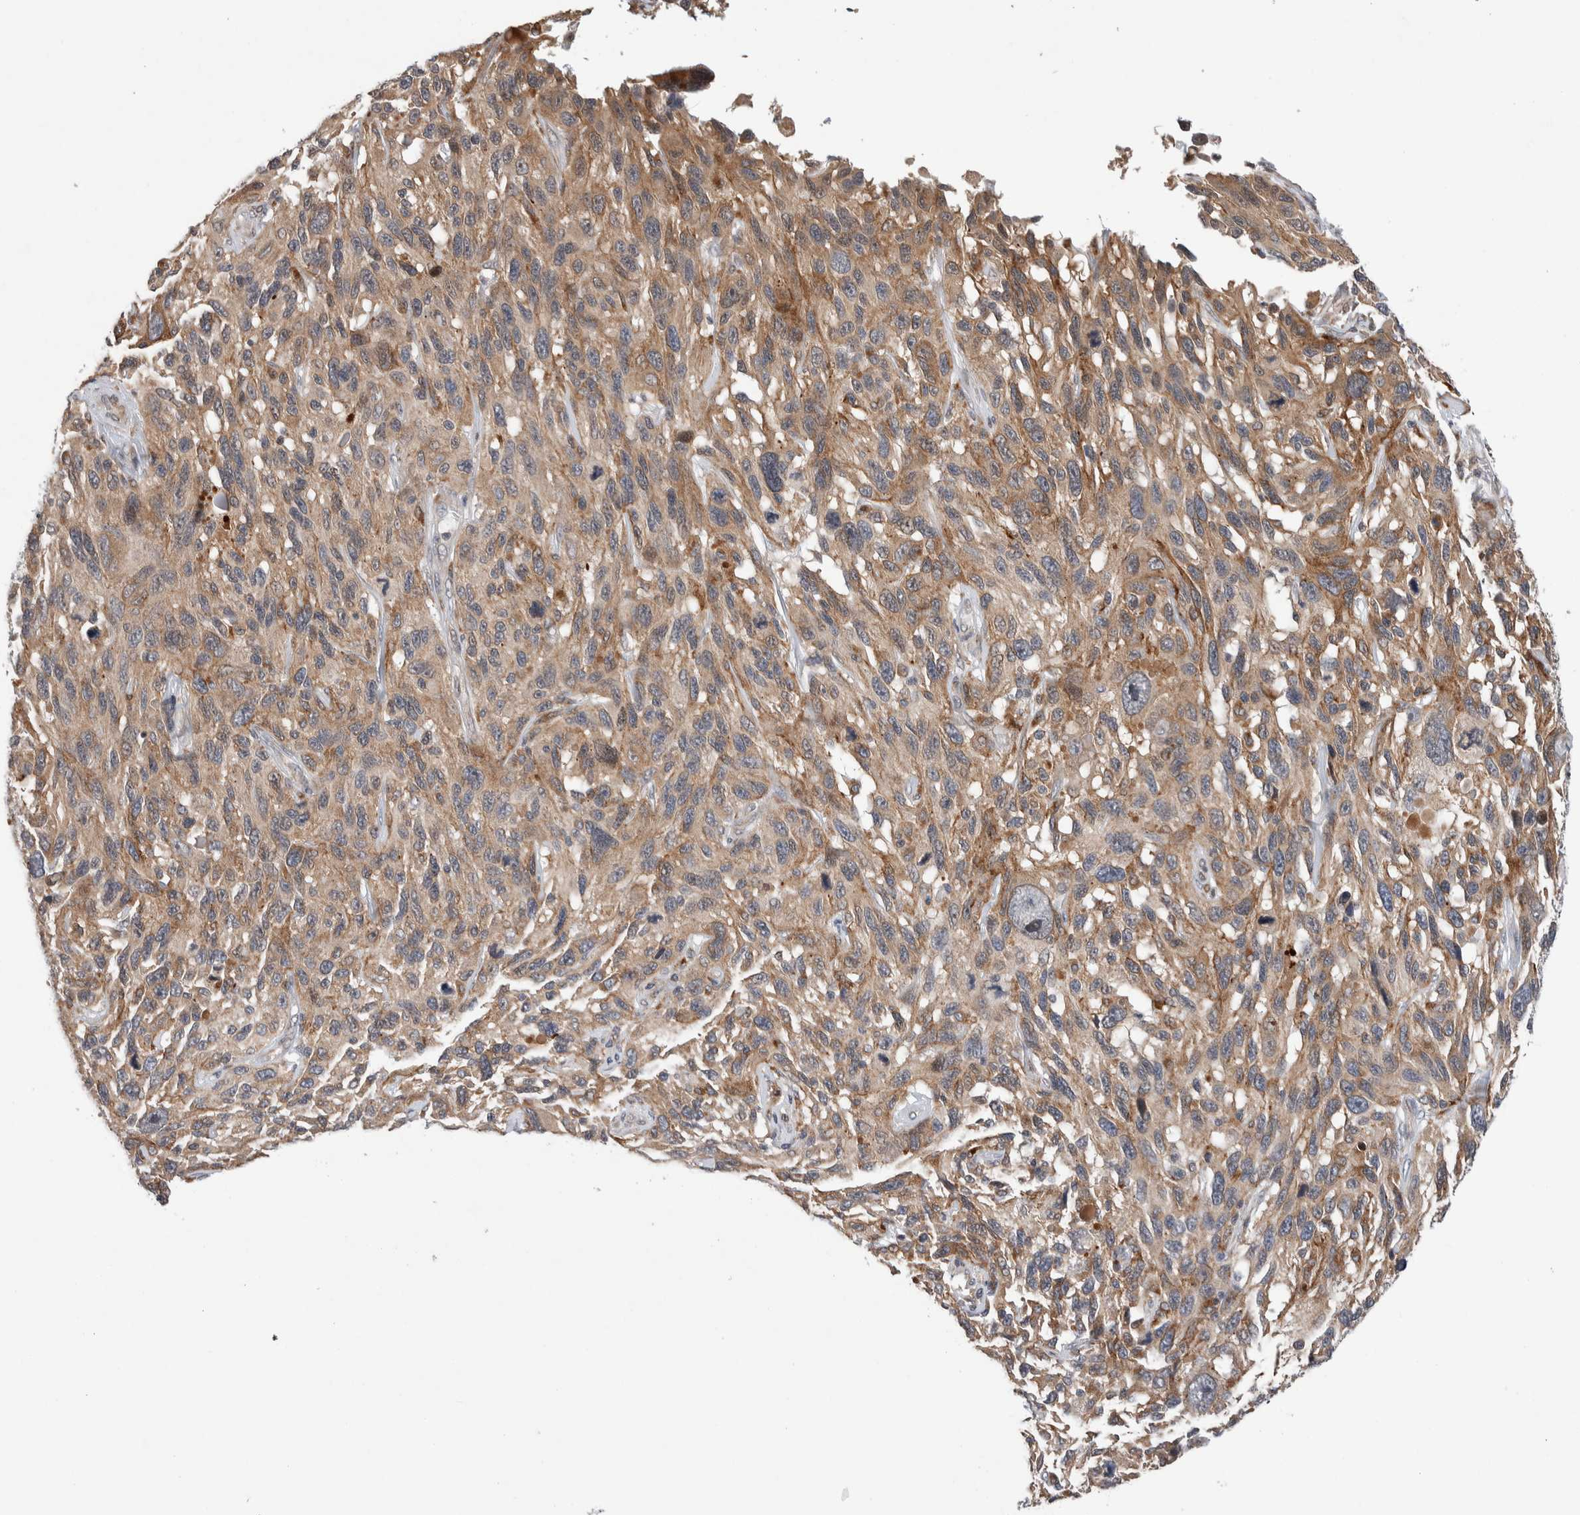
{"staining": {"intensity": "moderate", "quantity": ">75%", "location": "cytoplasmic/membranous"}, "tissue": "melanoma", "cell_type": "Tumor cells", "image_type": "cancer", "snomed": [{"axis": "morphology", "description": "Malignant melanoma, NOS"}, {"axis": "topography", "description": "Skin"}], "caption": "Malignant melanoma stained with a brown dye displays moderate cytoplasmic/membranous positive positivity in approximately >75% of tumor cells.", "gene": "KCNK1", "patient": {"sex": "male", "age": 53}}